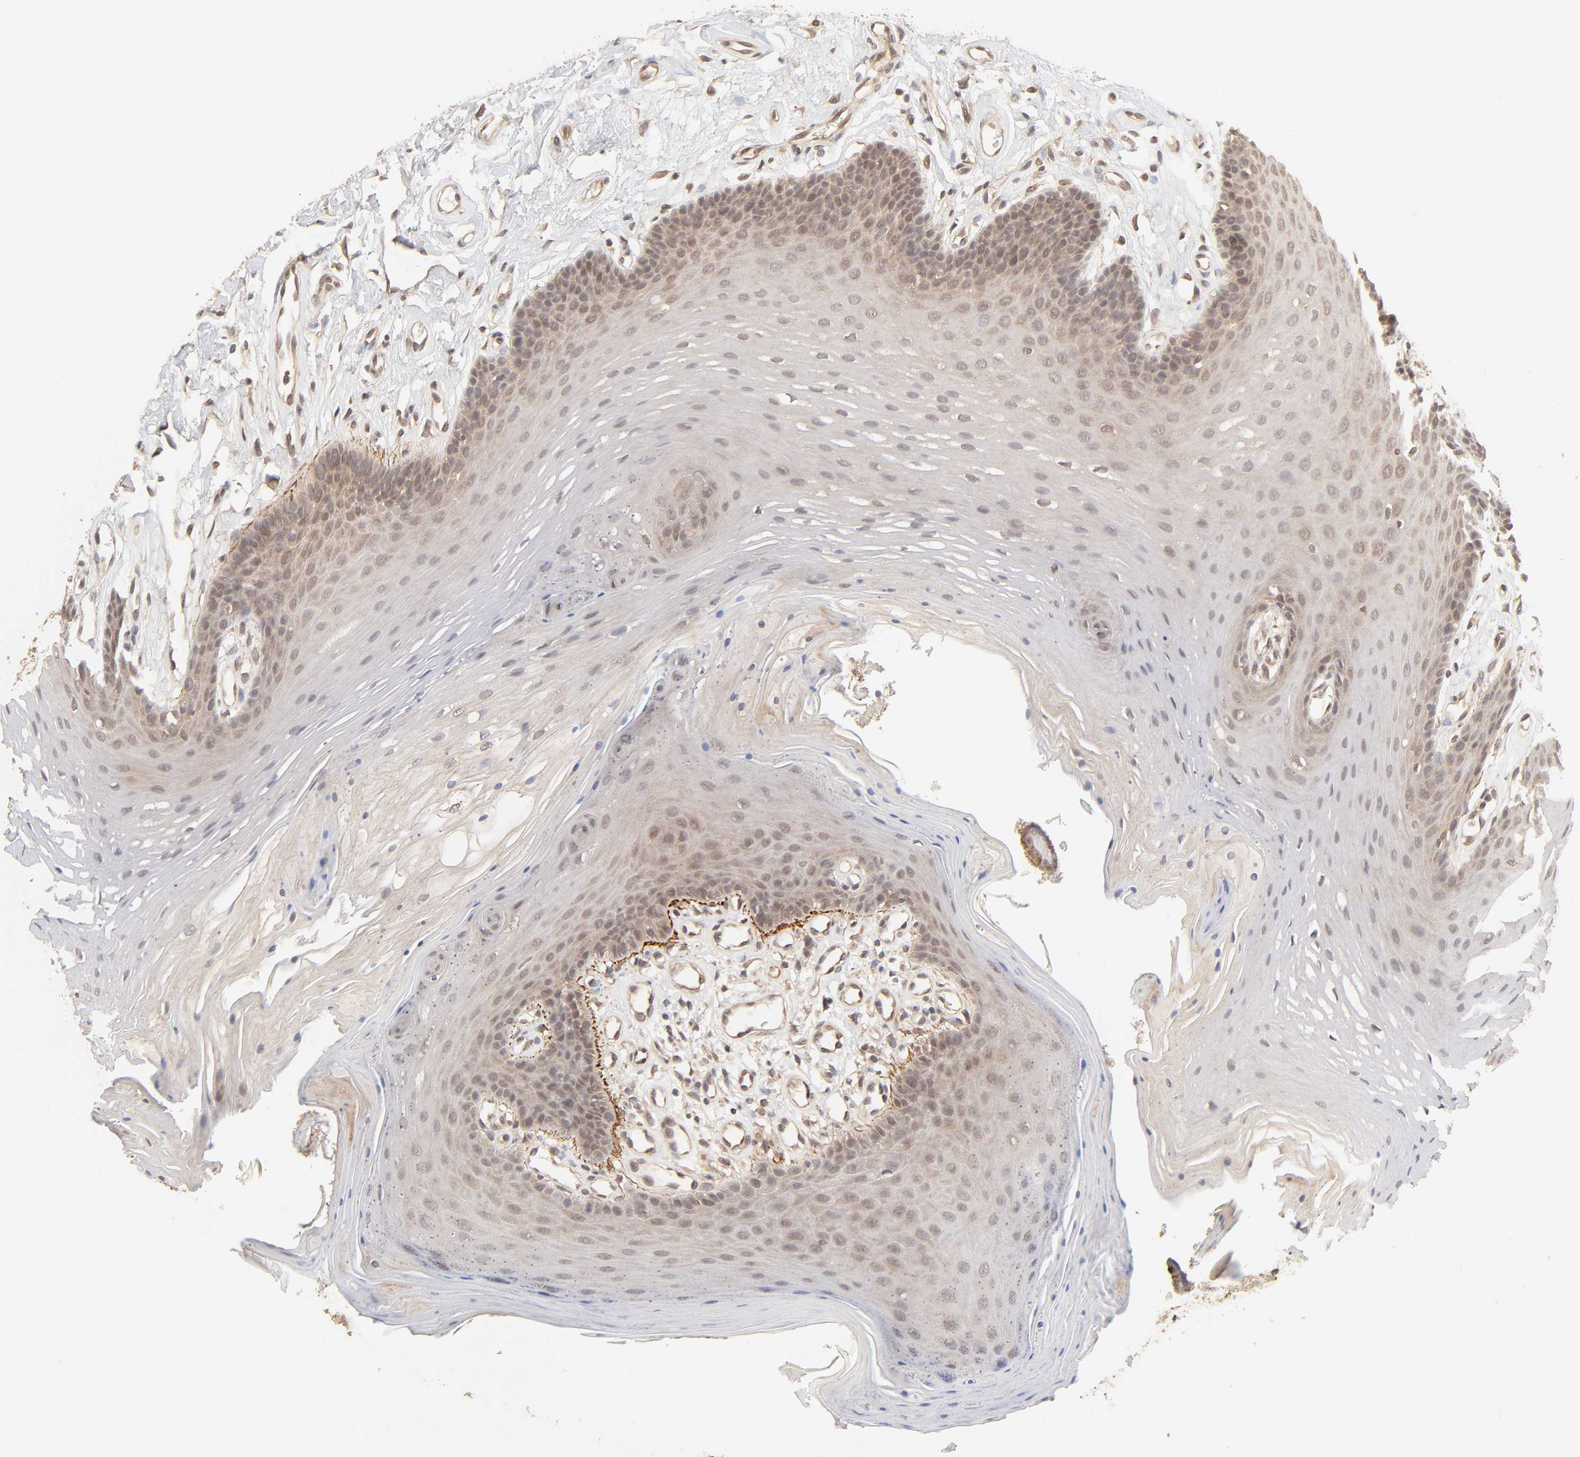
{"staining": {"intensity": "weak", "quantity": "25%-75%", "location": "cytoplasmic/membranous"}, "tissue": "oral mucosa", "cell_type": "Squamous epithelial cells", "image_type": "normal", "snomed": [{"axis": "morphology", "description": "Normal tissue, NOS"}, {"axis": "topography", "description": "Oral tissue"}], "caption": "A brown stain highlights weak cytoplasmic/membranous expression of a protein in squamous epithelial cells of unremarkable human oral mucosa. Using DAB (3,3'-diaminobenzidine) (brown) and hematoxylin (blue) stains, captured at high magnification using brightfield microscopy.", "gene": "MAPK1", "patient": {"sex": "male", "age": 62}}